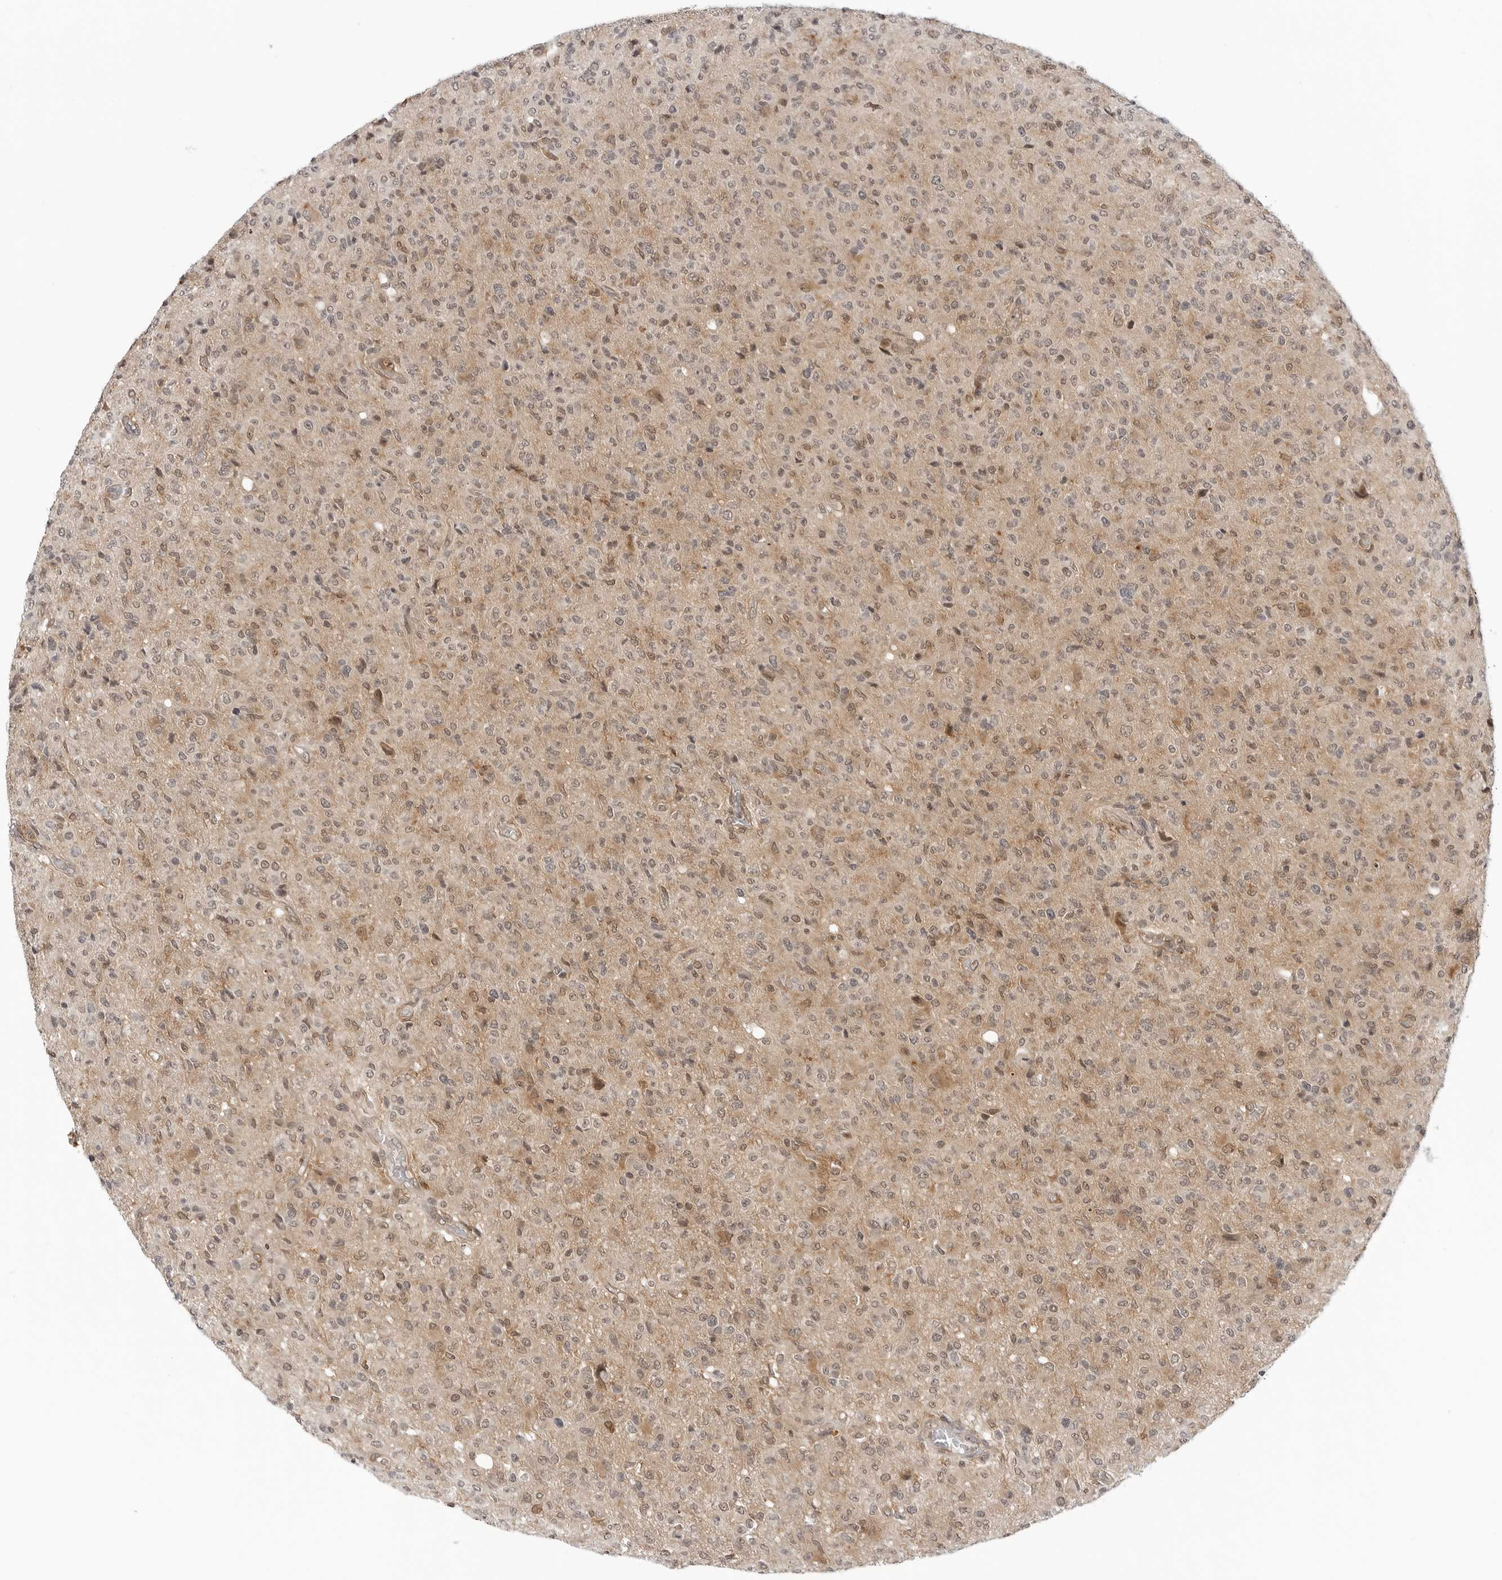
{"staining": {"intensity": "moderate", "quantity": "25%-75%", "location": "cytoplasmic/membranous,nuclear"}, "tissue": "glioma", "cell_type": "Tumor cells", "image_type": "cancer", "snomed": [{"axis": "morphology", "description": "Glioma, malignant, High grade"}, {"axis": "topography", "description": "Brain"}], "caption": "This histopathology image shows IHC staining of malignant high-grade glioma, with medium moderate cytoplasmic/membranous and nuclear positivity in approximately 25%-75% of tumor cells.", "gene": "MAP2K5", "patient": {"sex": "female", "age": 57}}